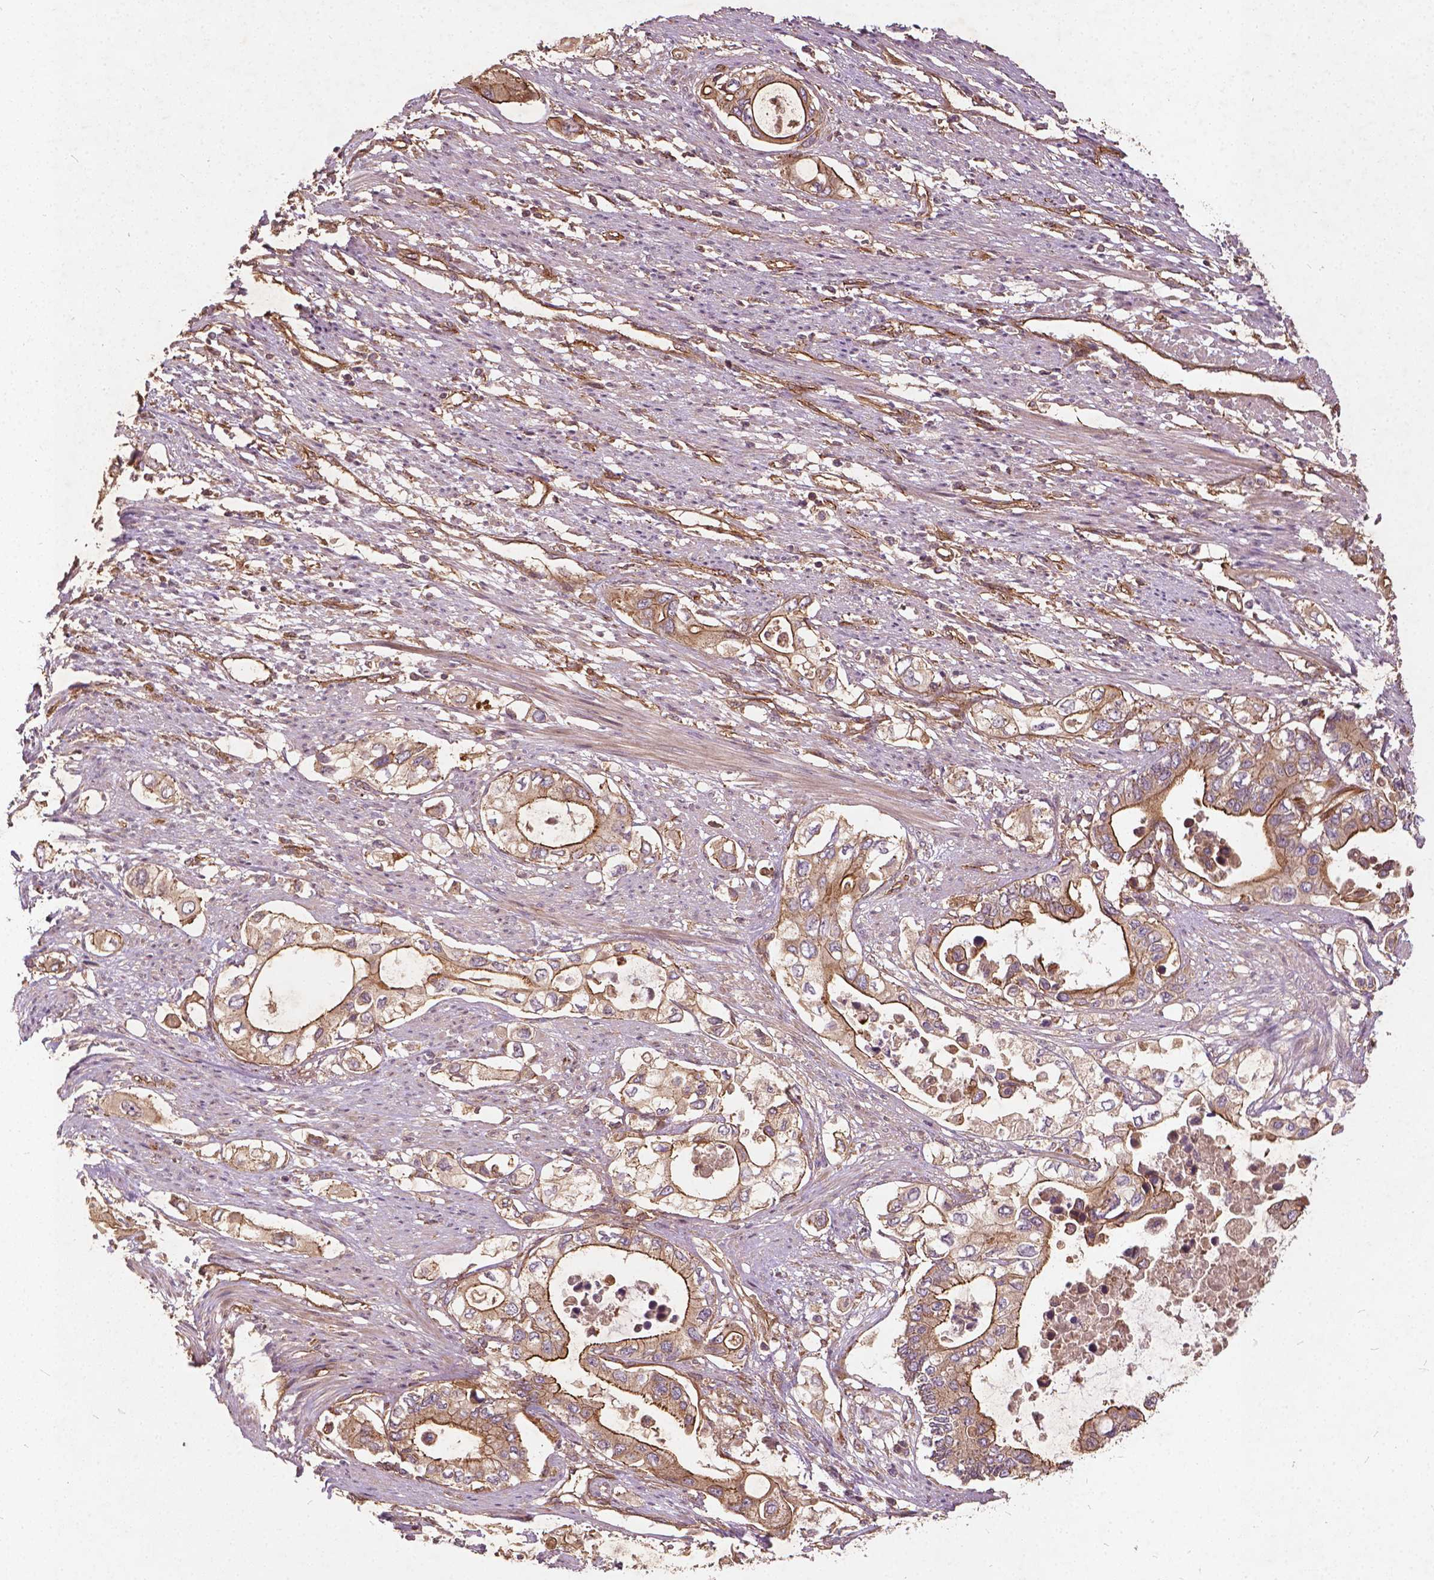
{"staining": {"intensity": "moderate", "quantity": ">75%", "location": "cytoplasmic/membranous"}, "tissue": "pancreatic cancer", "cell_type": "Tumor cells", "image_type": "cancer", "snomed": [{"axis": "morphology", "description": "Adenocarcinoma, NOS"}, {"axis": "topography", "description": "Pancreas"}], "caption": "Immunohistochemical staining of human pancreatic adenocarcinoma reveals medium levels of moderate cytoplasmic/membranous positivity in about >75% of tumor cells. (brown staining indicates protein expression, while blue staining denotes nuclei).", "gene": "UBXN2A", "patient": {"sex": "female", "age": 63}}